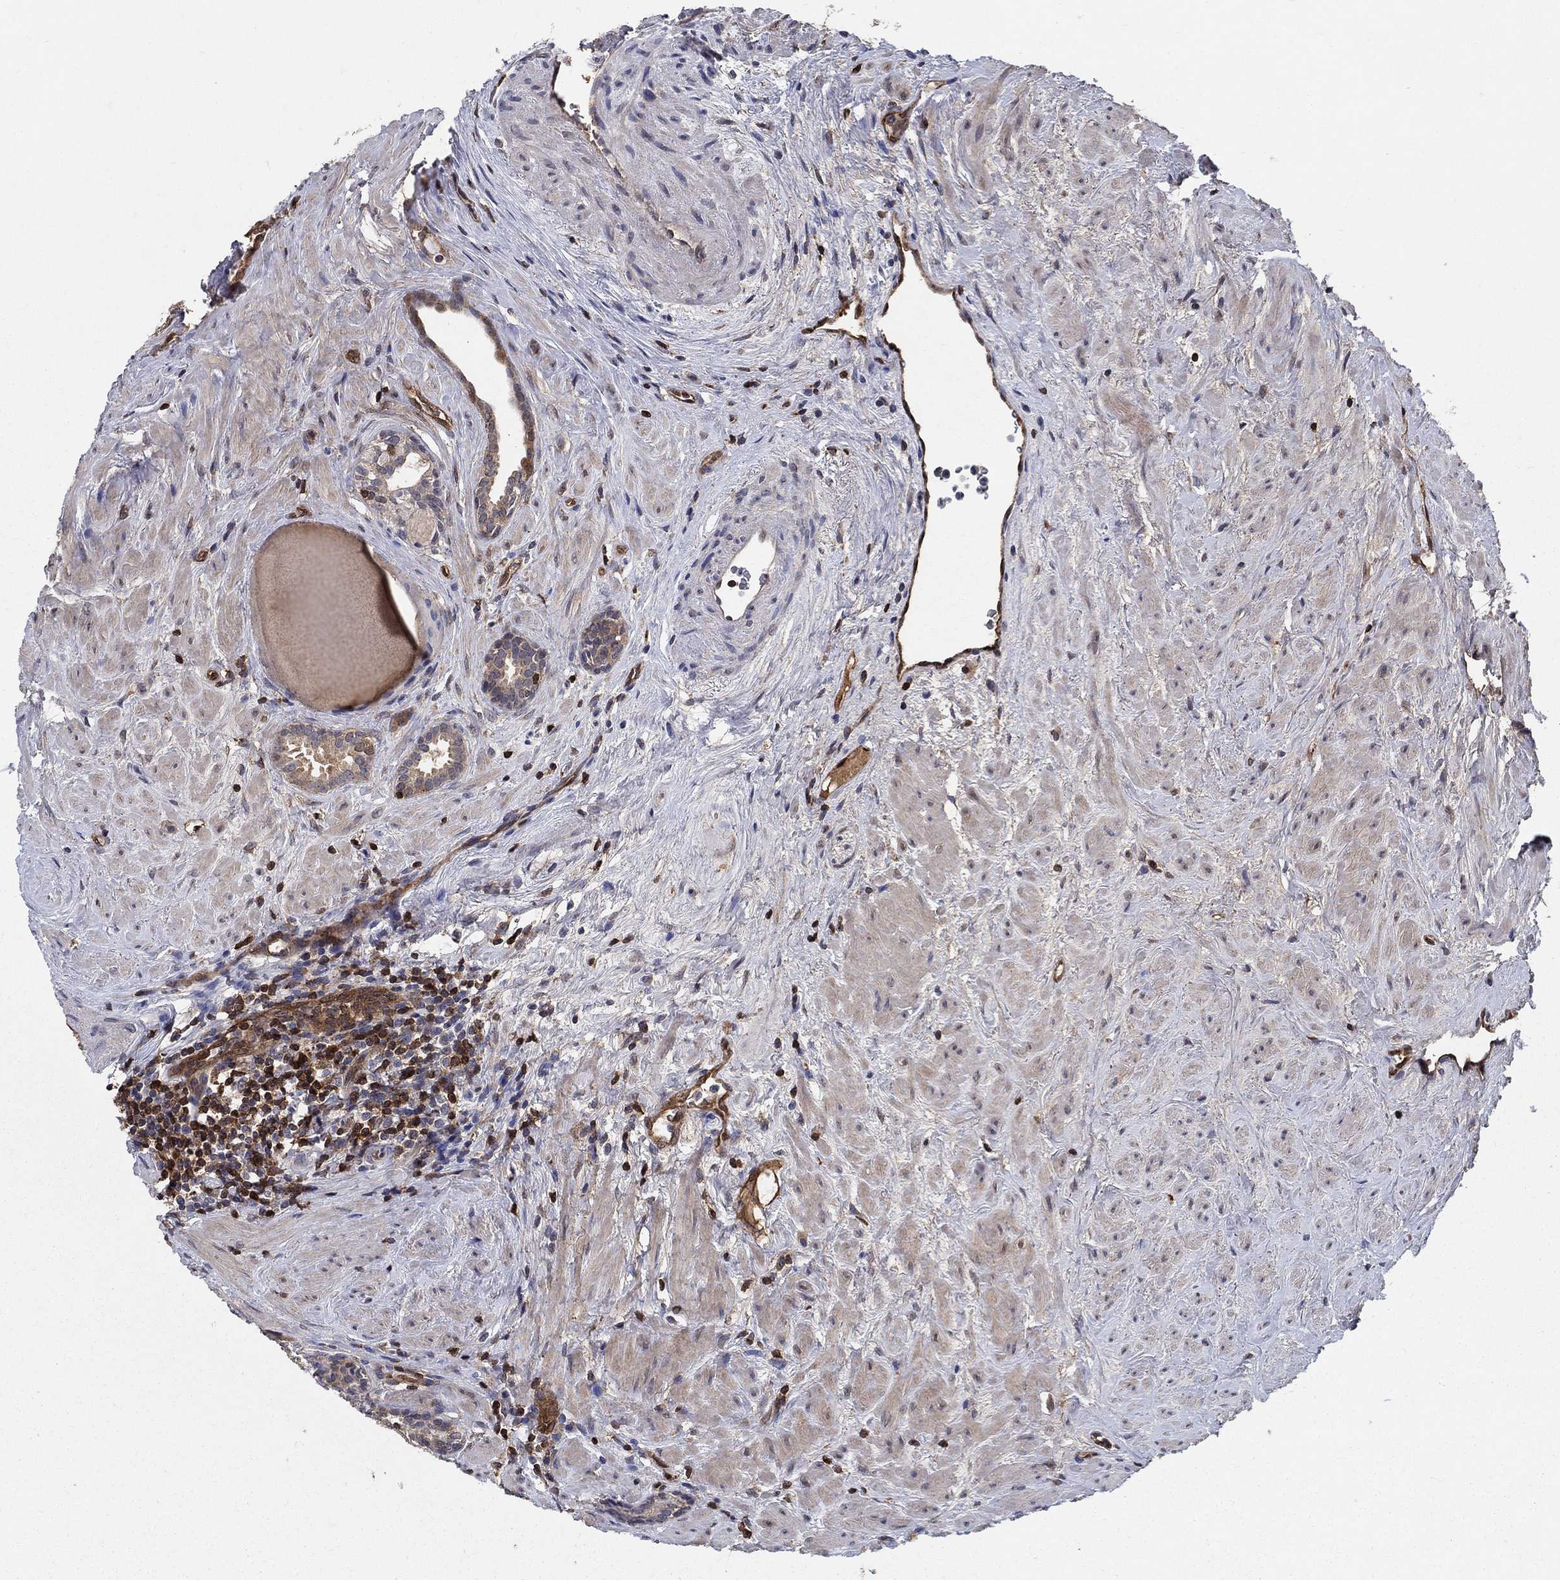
{"staining": {"intensity": "strong", "quantity": ">75%", "location": "cytoplasmic/membranous"}, "tissue": "prostate cancer", "cell_type": "Tumor cells", "image_type": "cancer", "snomed": [{"axis": "morphology", "description": "Adenocarcinoma, NOS"}, {"axis": "morphology", "description": "Adenocarcinoma, High grade"}, {"axis": "topography", "description": "Prostate"}], "caption": "Human adenocarcinoma (high-grade) (prostate) stained for a protein (brown) reveals strong cytoplasmic/membranous positive positivity in about >75% of tumor cells.", "gene": "AGFG2", "patient": {"sex": "male", "age": 64}}